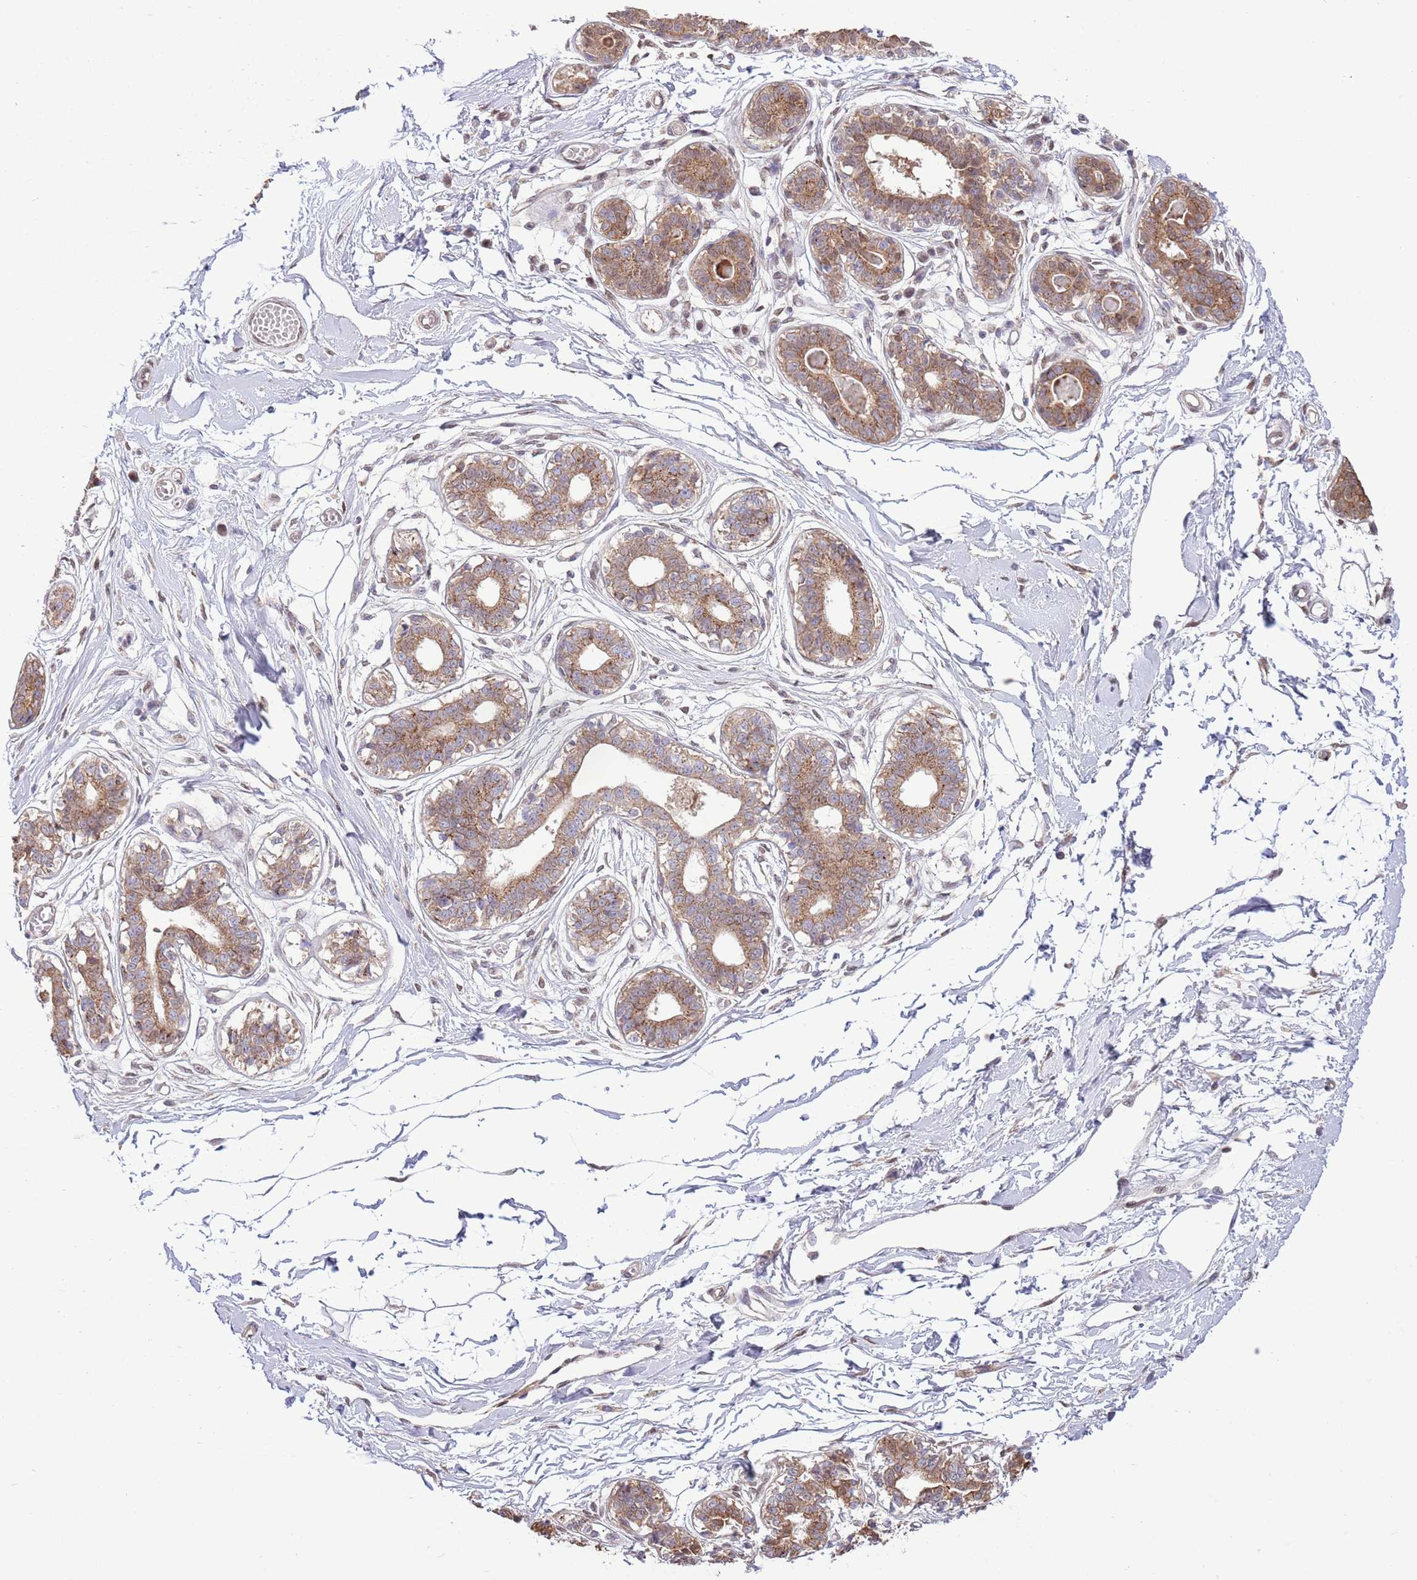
{"staining": {"intensity": "negative", "quantity": "none", "location": "none"}, "tissue": "breast", "cell_type": "Adipocytes", "image_type": "normal", "snomed": [{"axis": "morphology", "description": "Normal tissue, NOS"}, {"axis": "topography", "description": "Breast"}], "caption": "An IHC micrograph of unremarkable breast is shown. There is no staining in adipocytes of breast. (Brightfield microscopy of DAB (3,3'-diaminobenzidine) IHC at high magnification).", "gene": "ARL2BP", "patient": {"sex": "female", "age": 45}}